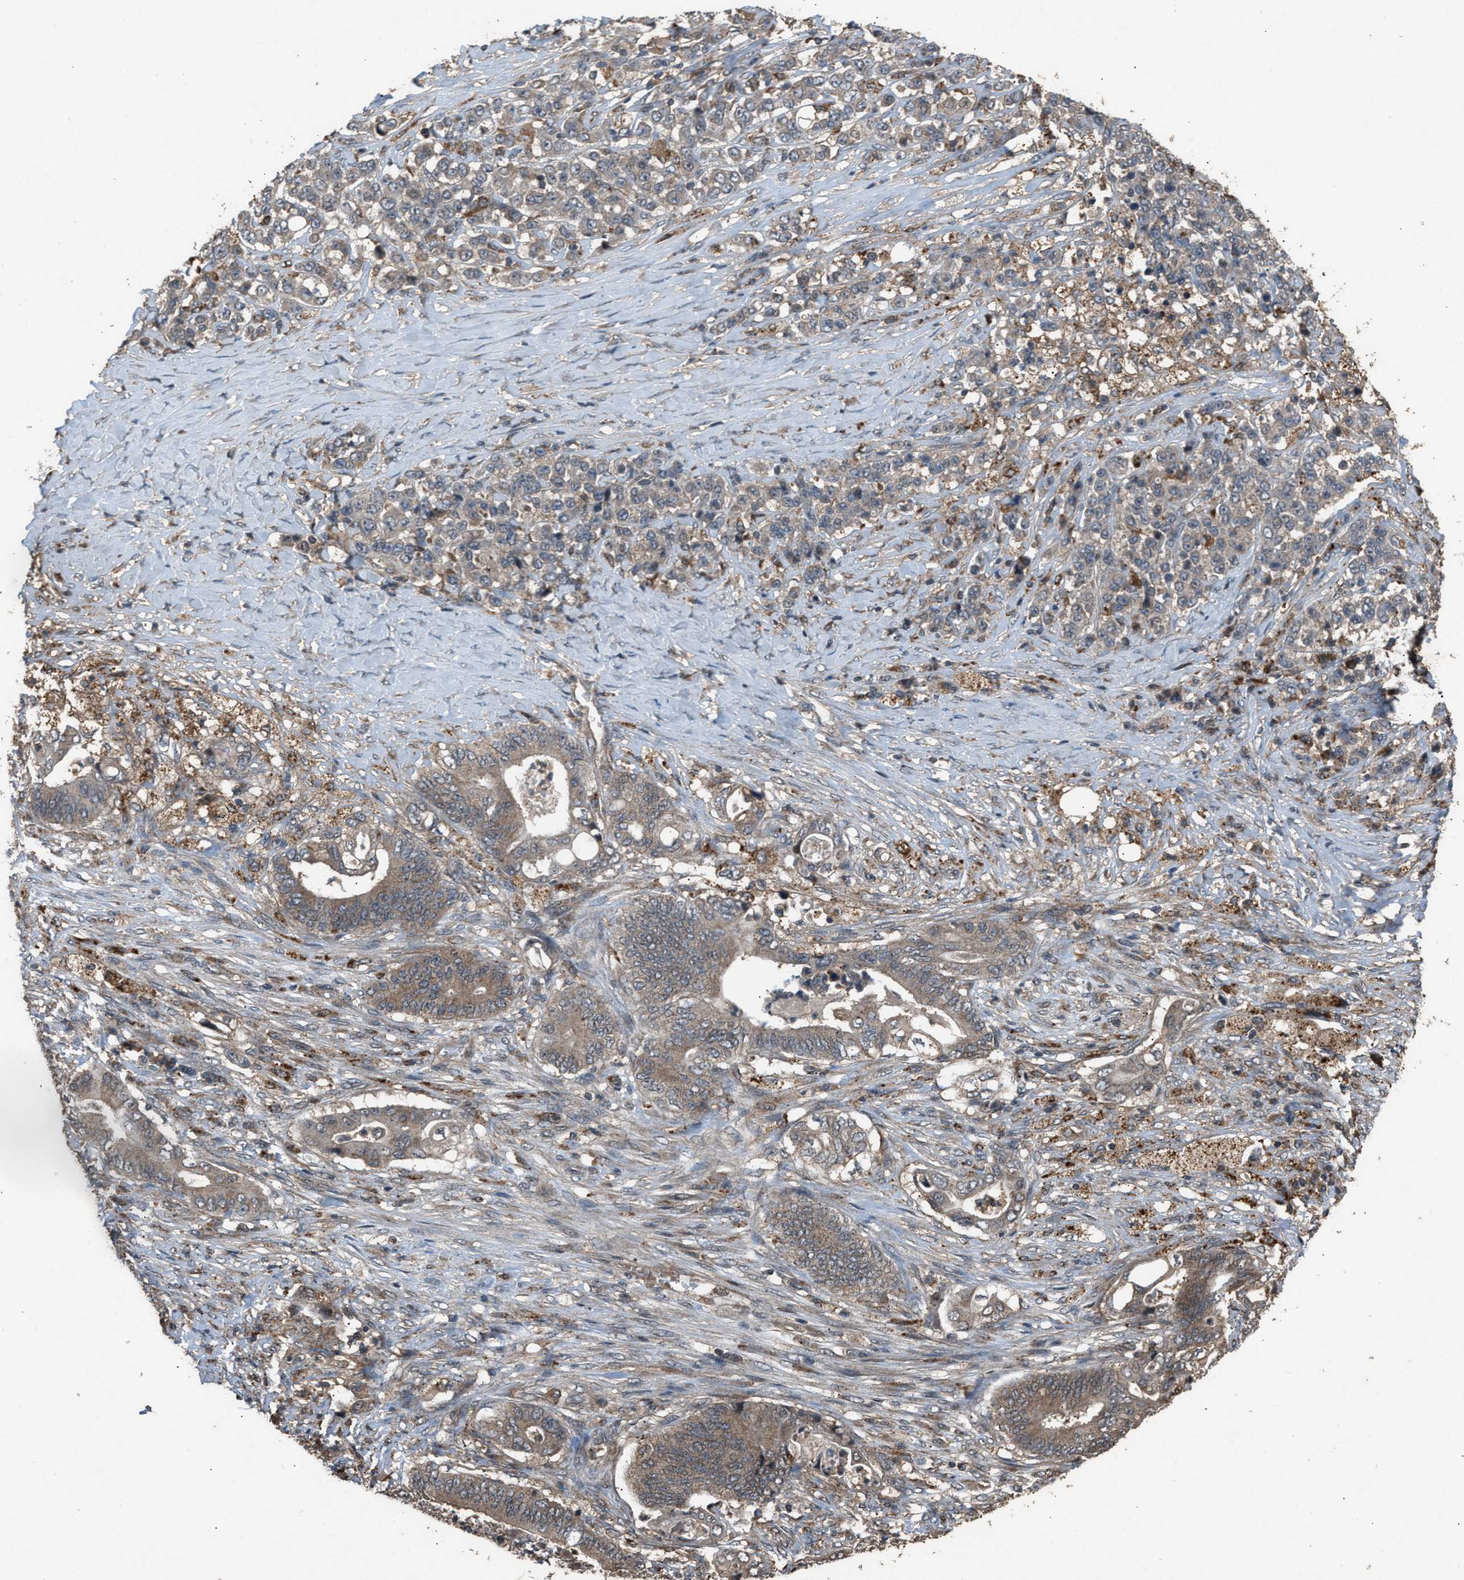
{"staining": {"intensity": "moderate", "quantity": ">75%", "location": "cytoplasmic/membranous"}, "tissue": "stomach cancer", "cell_type": "Tumor cells", "image_type": "cancer", "snomed": [{"axis": "morphology", "description": "Adenocarcinoma, NOS"}, {"axis": "topography", "description": "Stomach"}], "caption": "Protein analysis of stomach cancer (adenocarcinoma) tissue demonstrates moderate cytoplasmic/membranous positivity in about >75% of tumor cells.", "gene": "PSMD1", "patient": {"sex": "female", "age": 73}}